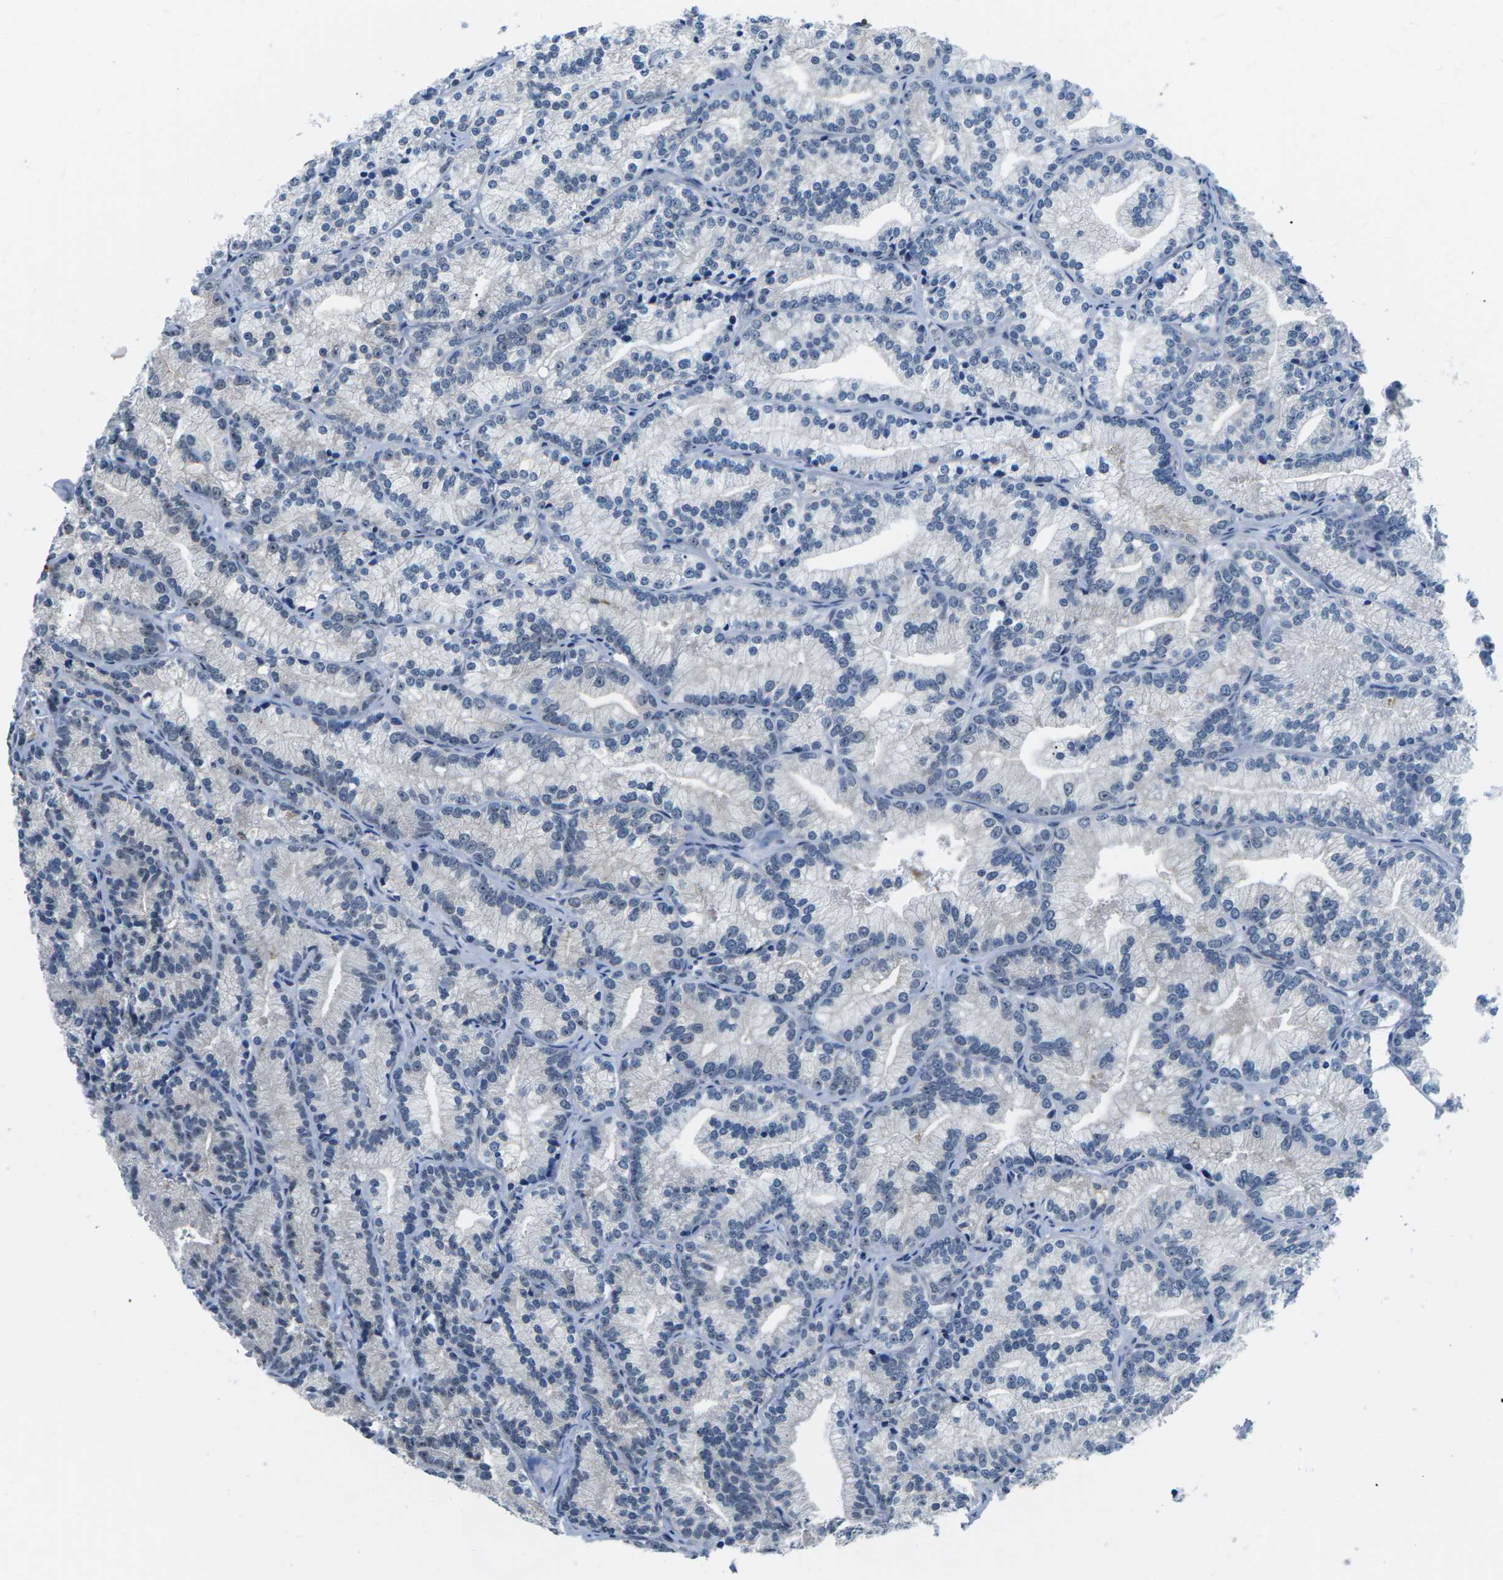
{"staining": {"intensity": "negative", "quantity": "none", "location": "none"}, "tissue": "prostate cancer", "cell_type": "Tumor cells", "image_type": "cancer", "snomed": [{"axis": "morphology", "description": "Adenocarcinoma, Low grade"}, {"axis": "topography", "description": "Prostate"}], "caption": "IHC micrograph of low-grade adenocarcinoma (prostate) stained for a protein (brown), which demonstrates no expression in tumor cells. (DAB immunohistochemistry visualized using brightfield microscopy, high magnification).", "gene": "NSRP1", "patient": {"sex": "male", "age": 89}}